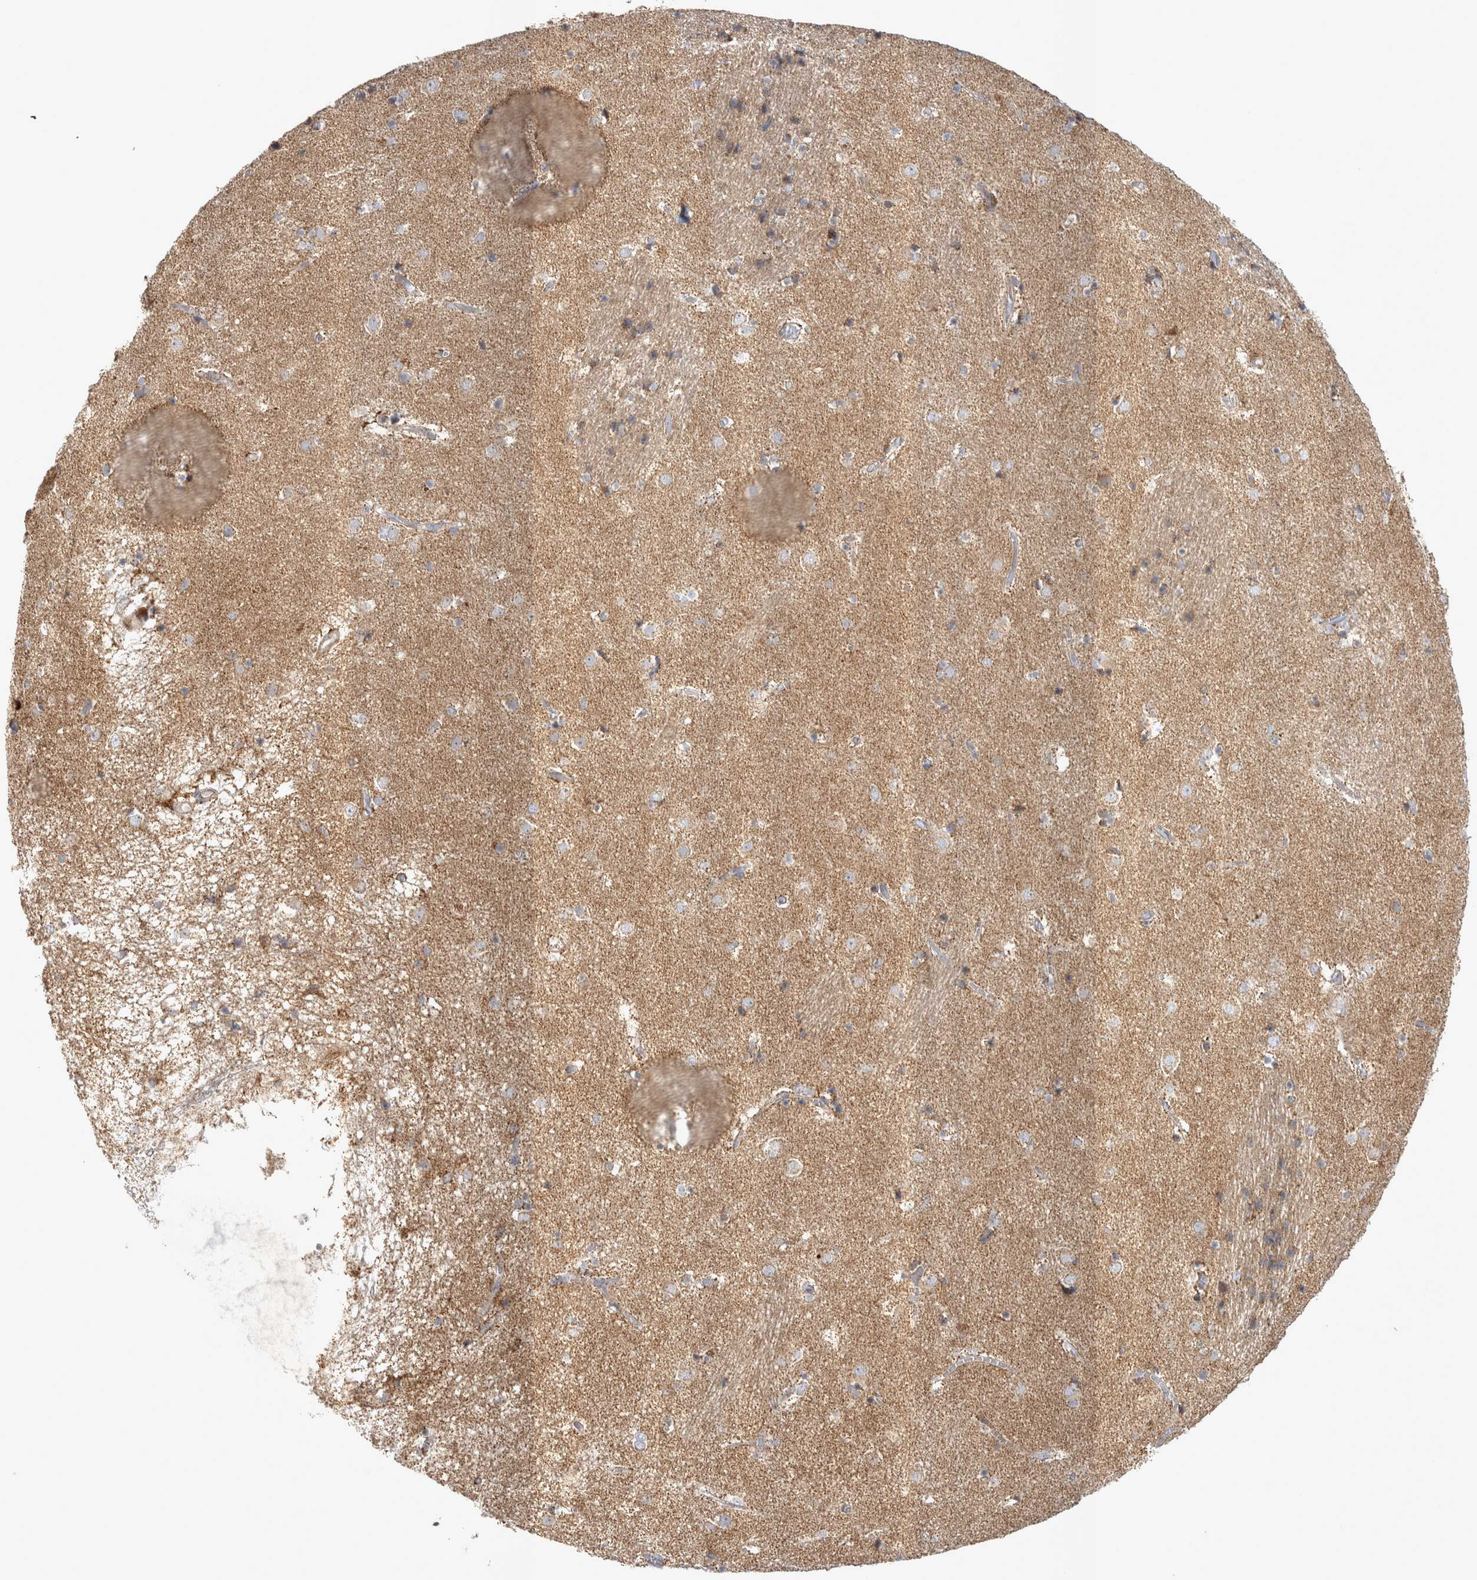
{"staining": {"intensity": "moderate", "quantity": "<25%", "location": "cytoplasmic/membranous"}, "tissue": "caudate", "cell_type": "Glial cells", "image_type": "normal", "snomed": [{"axis": "morphology", "description": "Normal tissue, NOS"}, {"axis": "topography", "description": "Lateral ventricle wall"}], "caption": "IHC photomicrograph of benign human caudate stained for a protein (brown), which displays low levels of moderate cytoplasmic/membranous positivity in approximately <25% of glial cells.", "gene": "TSPOAP1", "patient": {"sex": "male", "age": 70}}